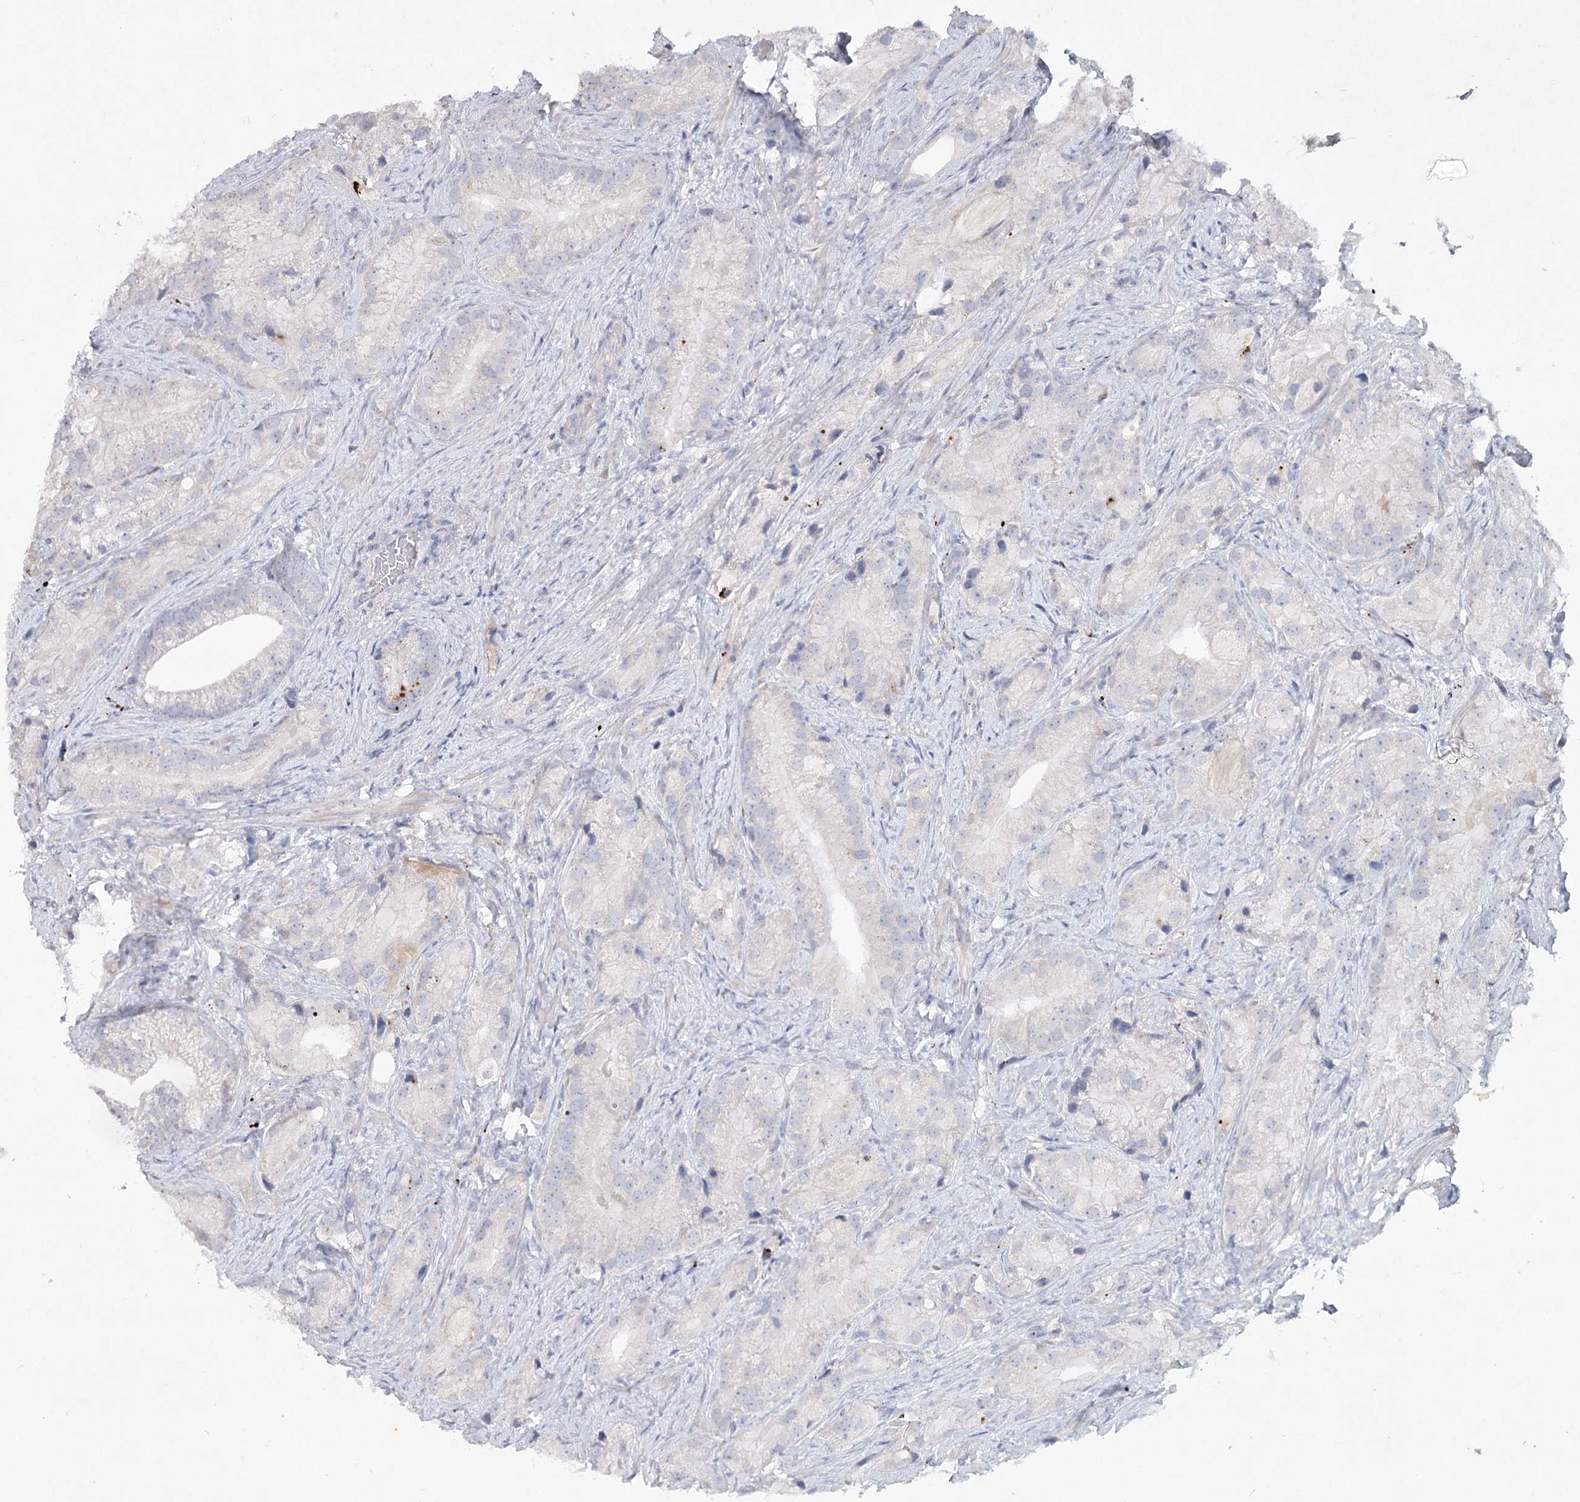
{"staining": {"intensity": "negative", "quantity": "none", "location": "none"}, "tissue": "prostate cancer", "cell_type": "Tumor cells", "image_type": "cancer", "snomed": [{"axis": "morphology", "description": "Adenocarcinoma, Low grade"}, {"axis": "topography", "description": "Prostate"}], "caption": "A photomicrograph of prostate cancer (adenocarcinoma (low-grade)) stained for a protein exhibits no brown staining in tumor cells. Nuclei are stained in blue.", "gene": "MAP3K13", "patient": {"sex": "male", "age": 71}}